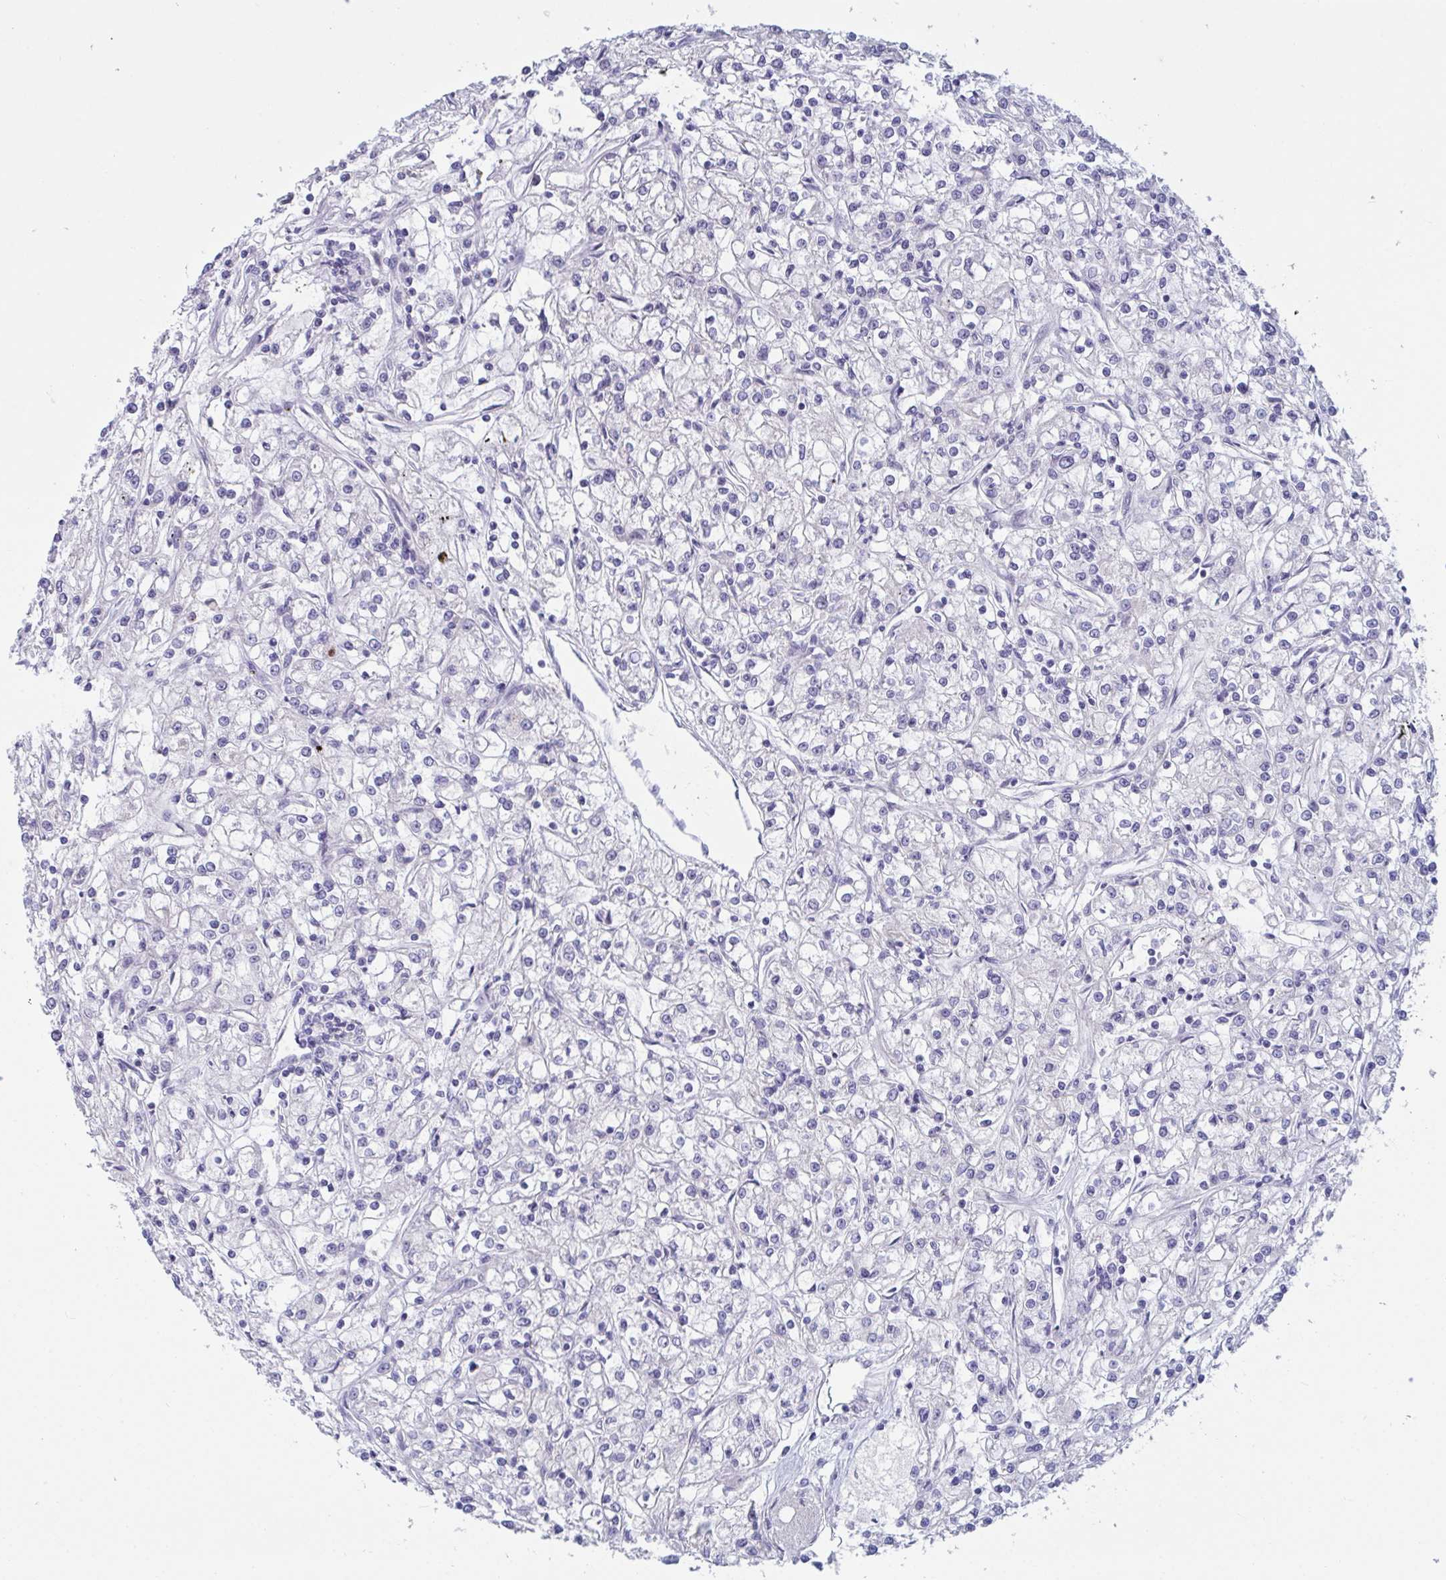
{"staining": {"intensity": "negative", "quantity": "none", "location": "none"}, "tissue": "renal cancer", "cell_type": "Tumor cells", "image_type": "cancer", "snomed": [{"axis": "morphology", "description": "Adenocarcinoma, NOS"}, {"axis": "topography", "description": "Kidney"}], "caption": "DAB (3,3'-diaminobenzidine) immunohistochemical staining of human renal adenocarcinoma reveals no significant staining in tumor cells.", "gene": "TAS2R38", "patient": {"sex": "female", "age": 59}}